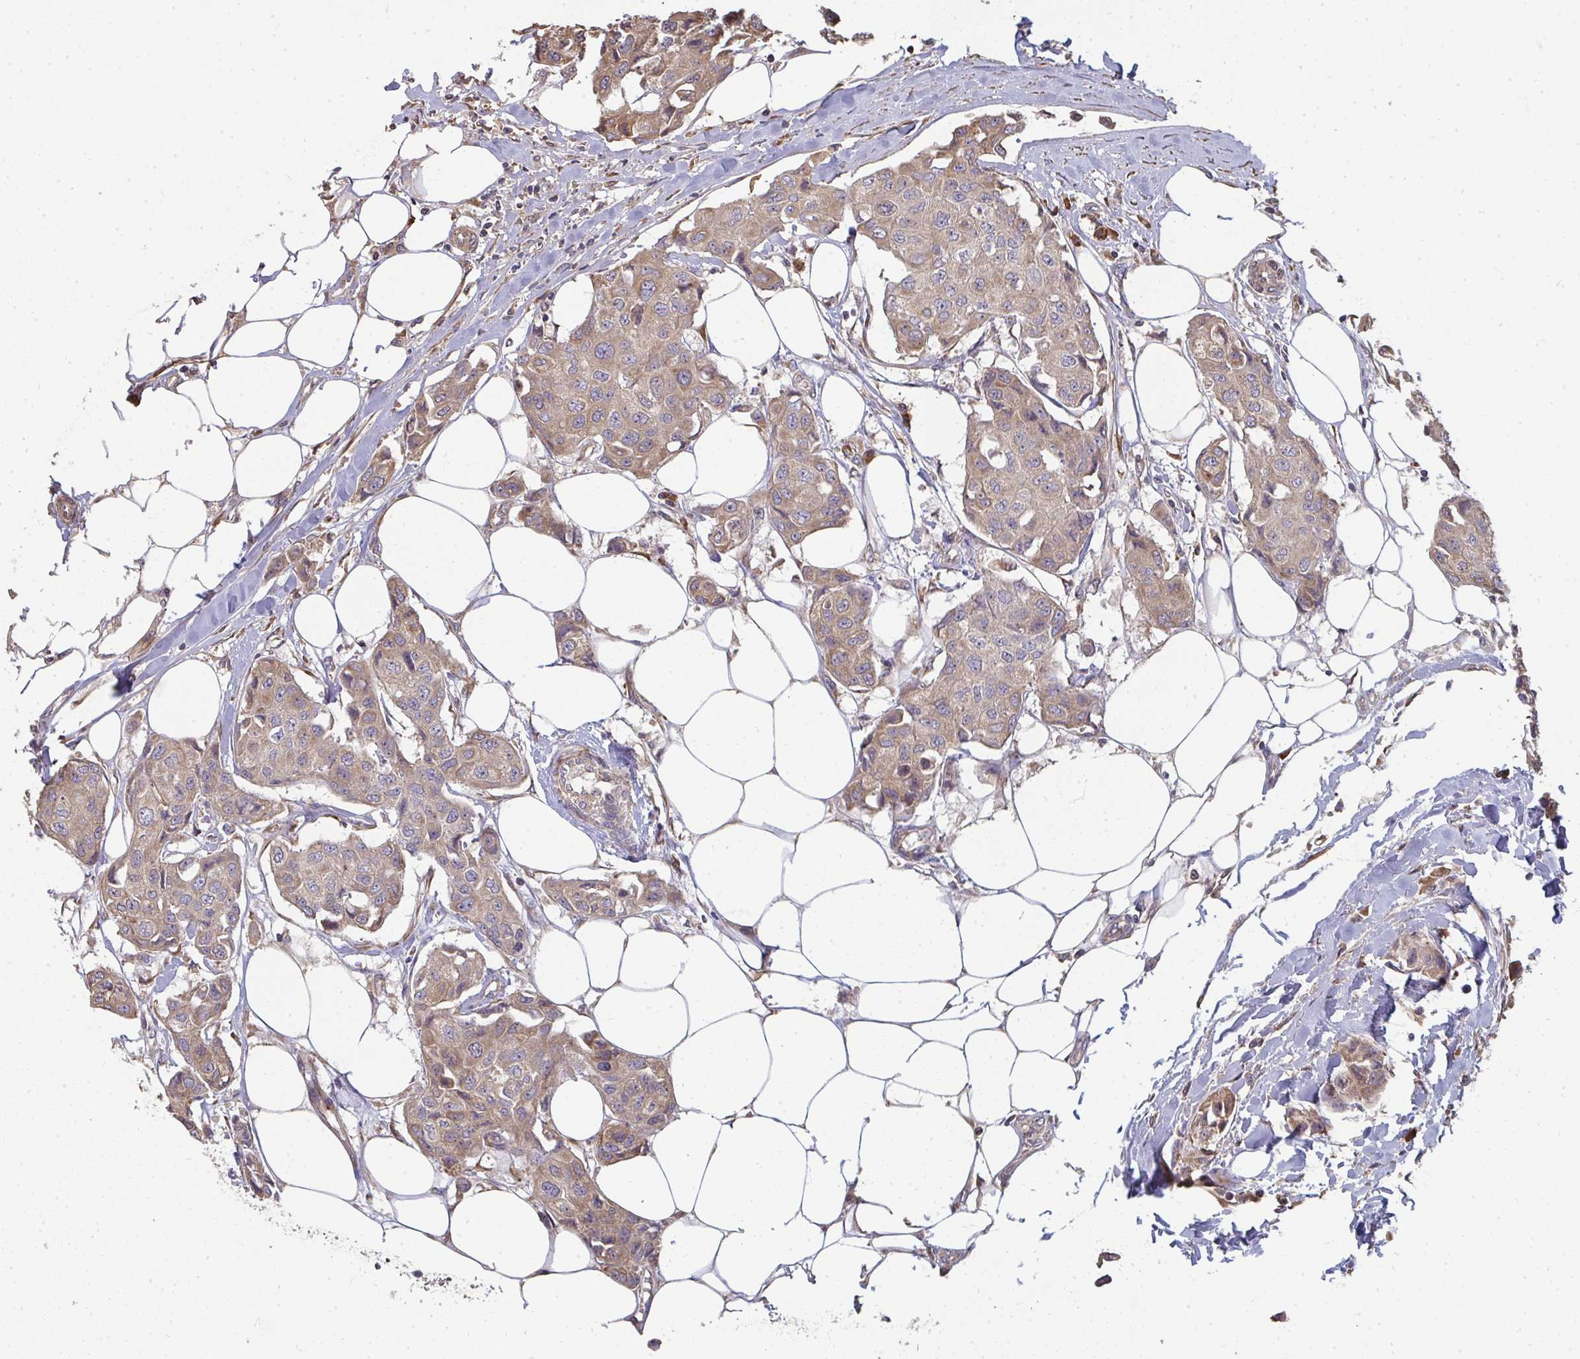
{"staining": {"intensity": "moderate", "quantity": ">75%", "location": "cytoplasmic/membranous"}, "tissue": "breast cancer", "cell_type": "Tumor cells", "image_type": "cancer", "snomed": [{"axis": "morphology", "description": "Duct carcinoma"}, {"axis": "topography", "description": "Breast"}, {"axis": "topography", "description": "Lymph node"}], "caption": "This photomicrograph shows breast cancer (intraductal carcinoma) stained with immunohistochemistry (IHC) to label a protein in brown. The cytoplasmic/membranous of tumor cells show moderate positivity for the protein. Nuclei are counter-stained blue.", "gene": "ZFYVE28", "patient": {"sex": "female", "age": 80}}